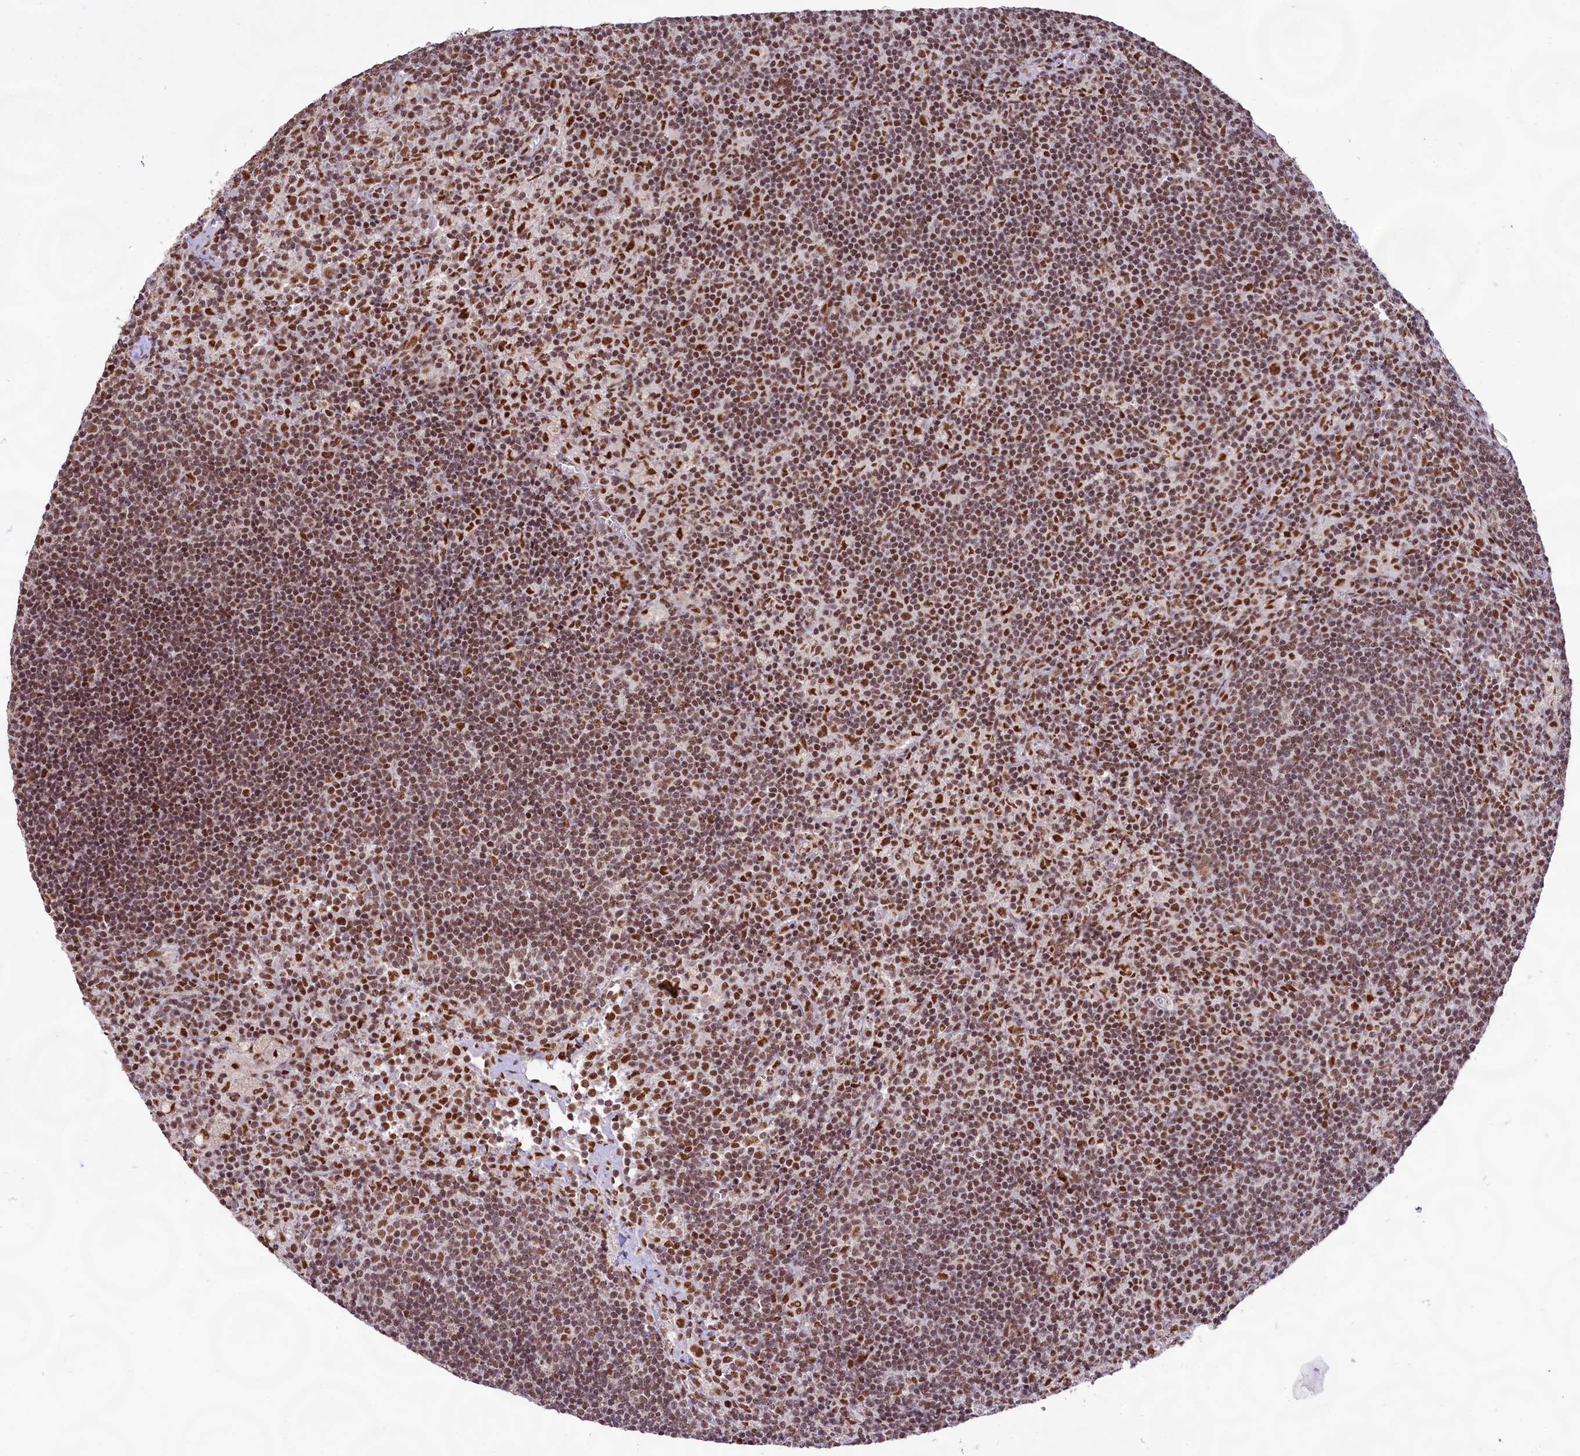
{"staining": {"intensity": "moderate", "quantity": ">75%", "location": "nuclear"}, "tissue": "lymph node", "cell_type": "Germinal center cells", "image_type": "normal", "snomed": [{"axis": "morphology", "description": "Normal tissue, NOS"}, {"axis": "topography", "description": "Lymph node"}], "caption": "Moderate nuclear protein staining is present in about >75% of germinal center cells in lymph node. (DAB (3,3'-diaminobenzidine) IHC with brightfield microscopy, high magnification).", "gene": "HIRA", "patient": {"sex": "male", "age": 69}}